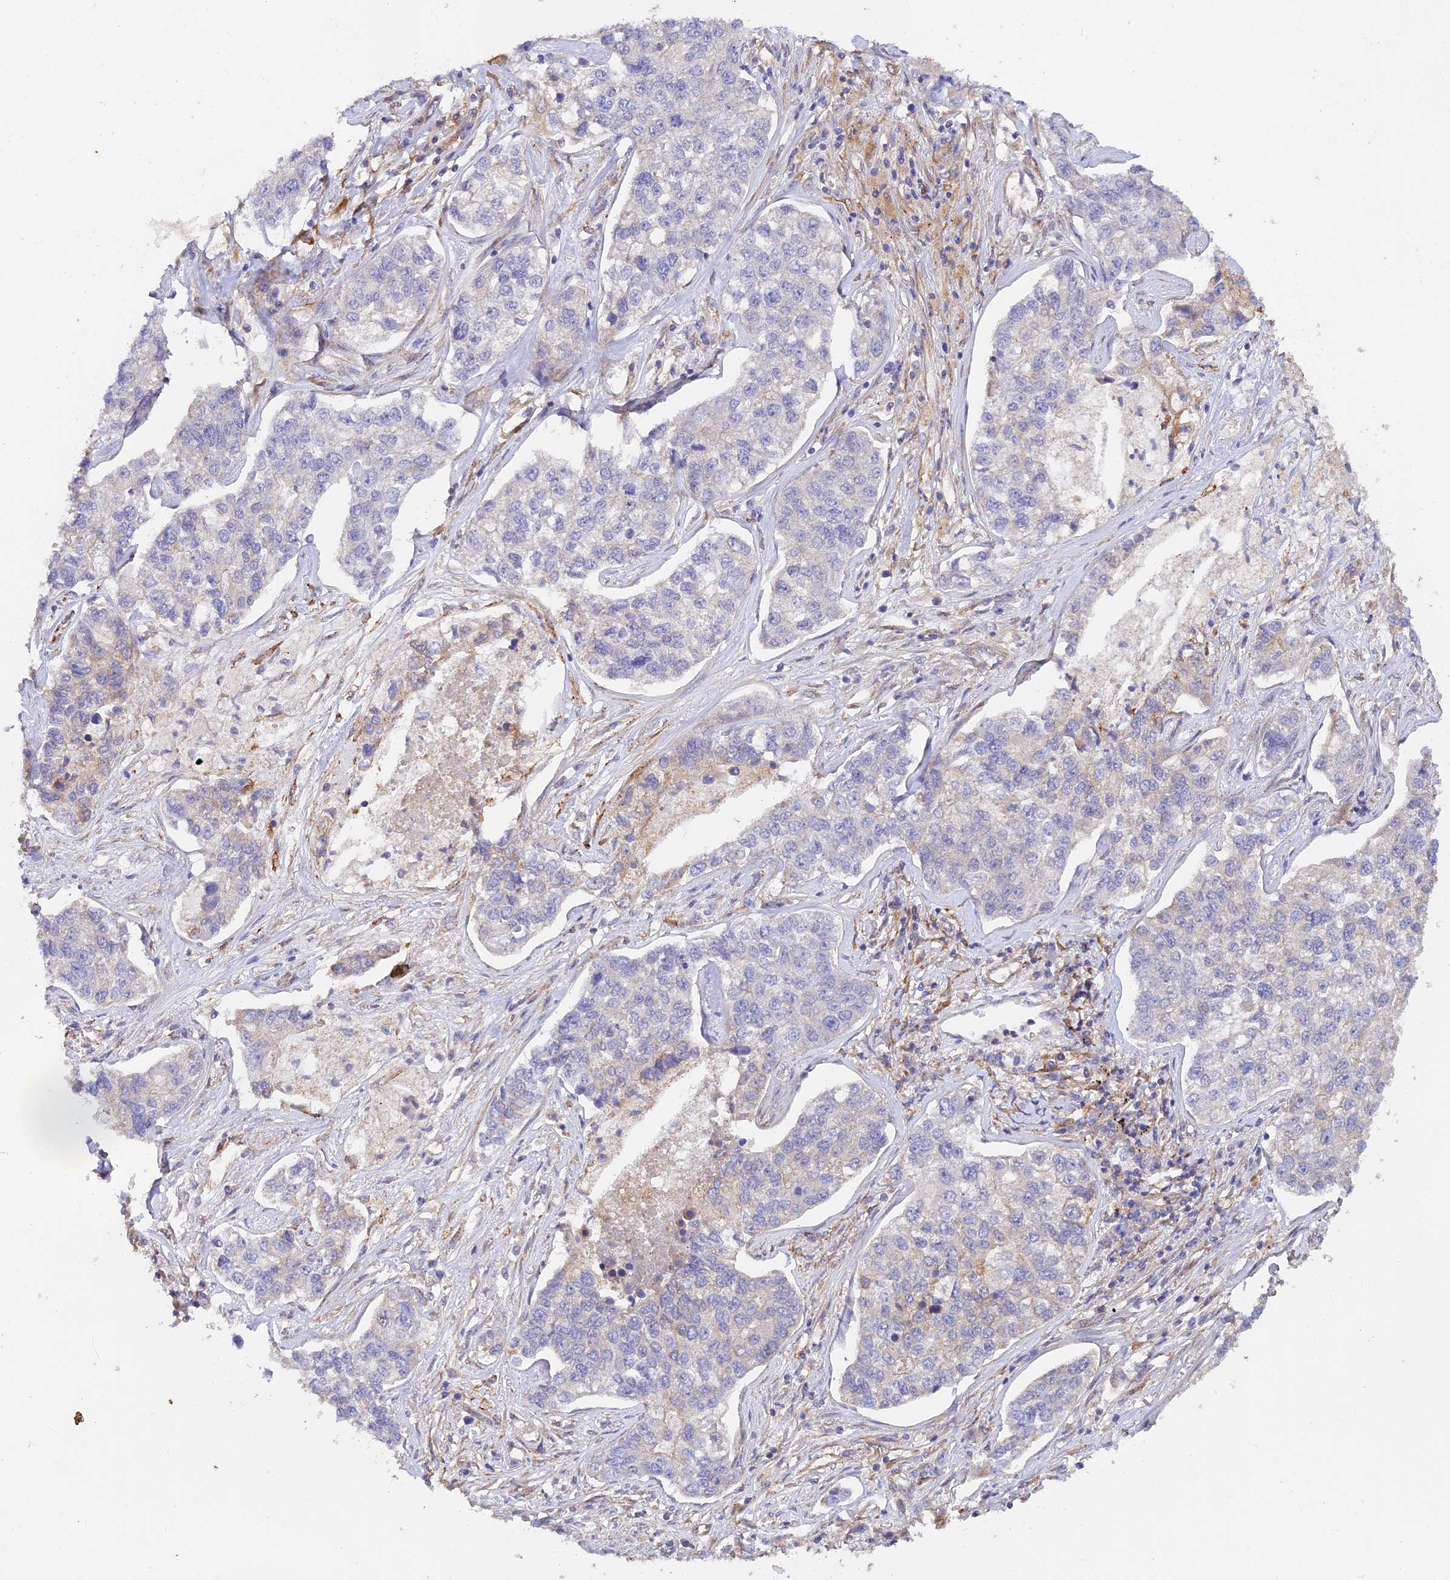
{"staining": {"intensity": "negative", "quantity": "none", "location": "none"}, "tissue": "lung cancer", "cell_type": "Tumor cells", "image_type": "cancer", "snomed": [{"axis": "morphology", "description": "Adenocarcinoma, NOS"}, {"axis": "topography", "description": "Lung"}], "caption": "Tumor cells are negative for protein expression in human lung adenocarcinoma.", "gene": "MYO9A", "patient": {"sex": "male", "age": 49}}